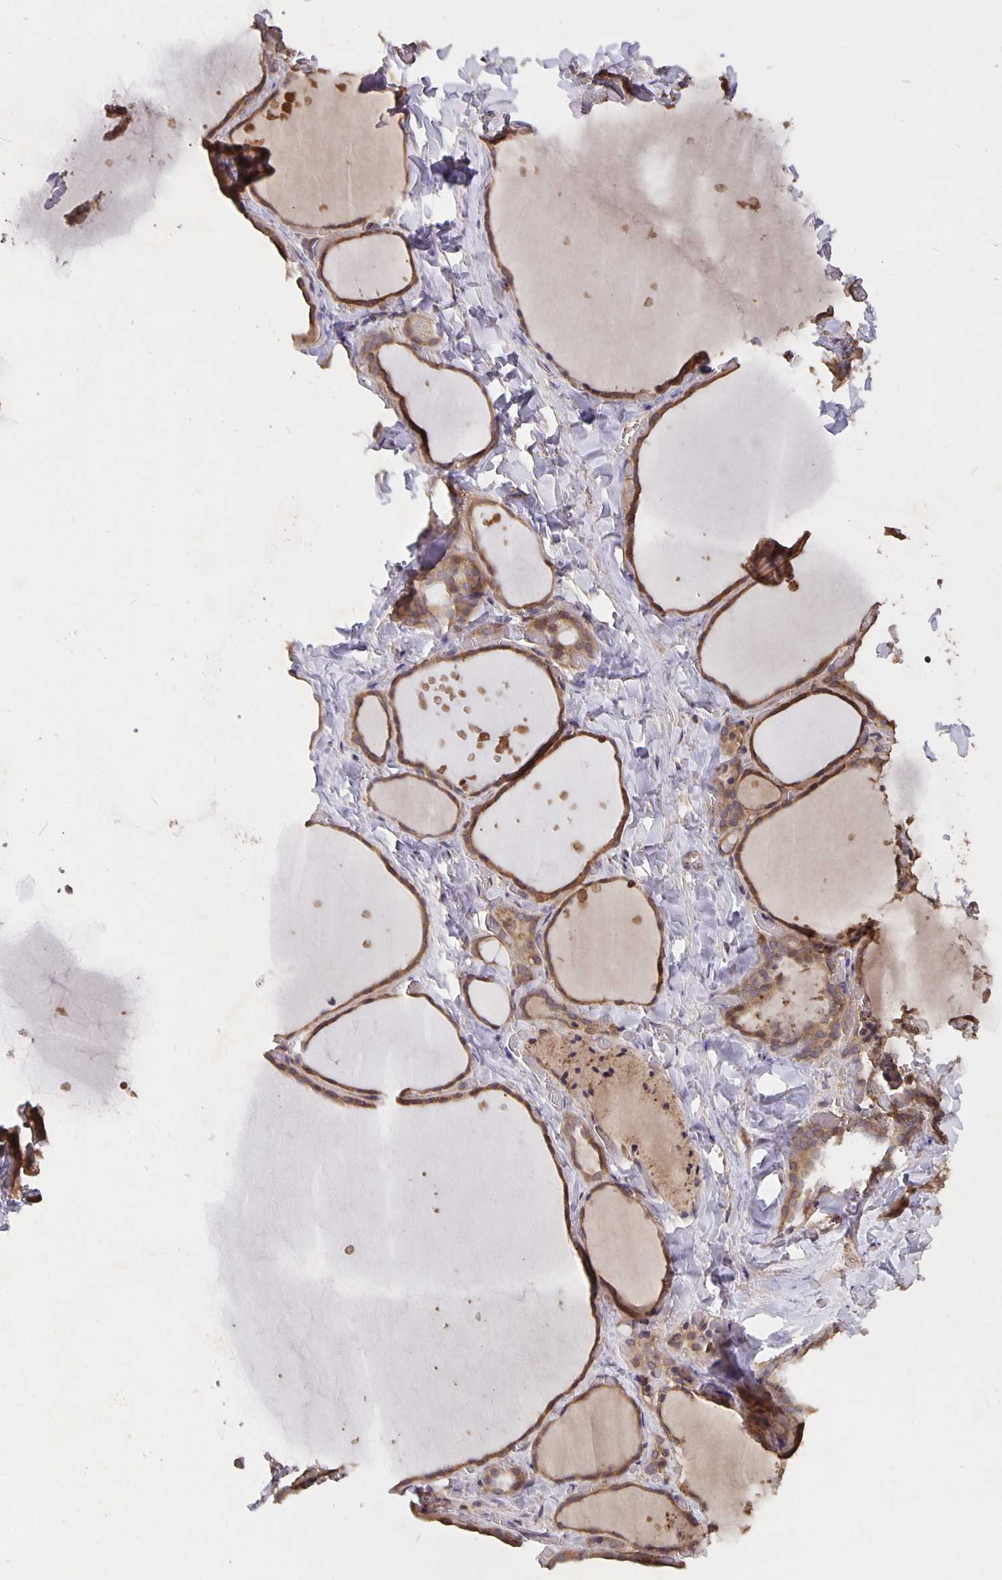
{"staining": {"intensity": "weak", "quantity": ">75%", "location": "cytoplasmic/membranous"}, "tissue": "thyroid gland", "cell_type": "Glandular cells", "image_type": "normal", "snomed": [{"axis": "morphology", "description": "Normal tissue, NOS"}, {"axis": "topography", "description": "Thyroid gland"}], "caption": "Immunohistochemical staining of normal human thyroid gland reveals low levels of weak cytoplasmic/membranous positivity in approximately >75% of glandular cells.", "gene": "NOG", "patient": {"sex": "female", "age": 36}}